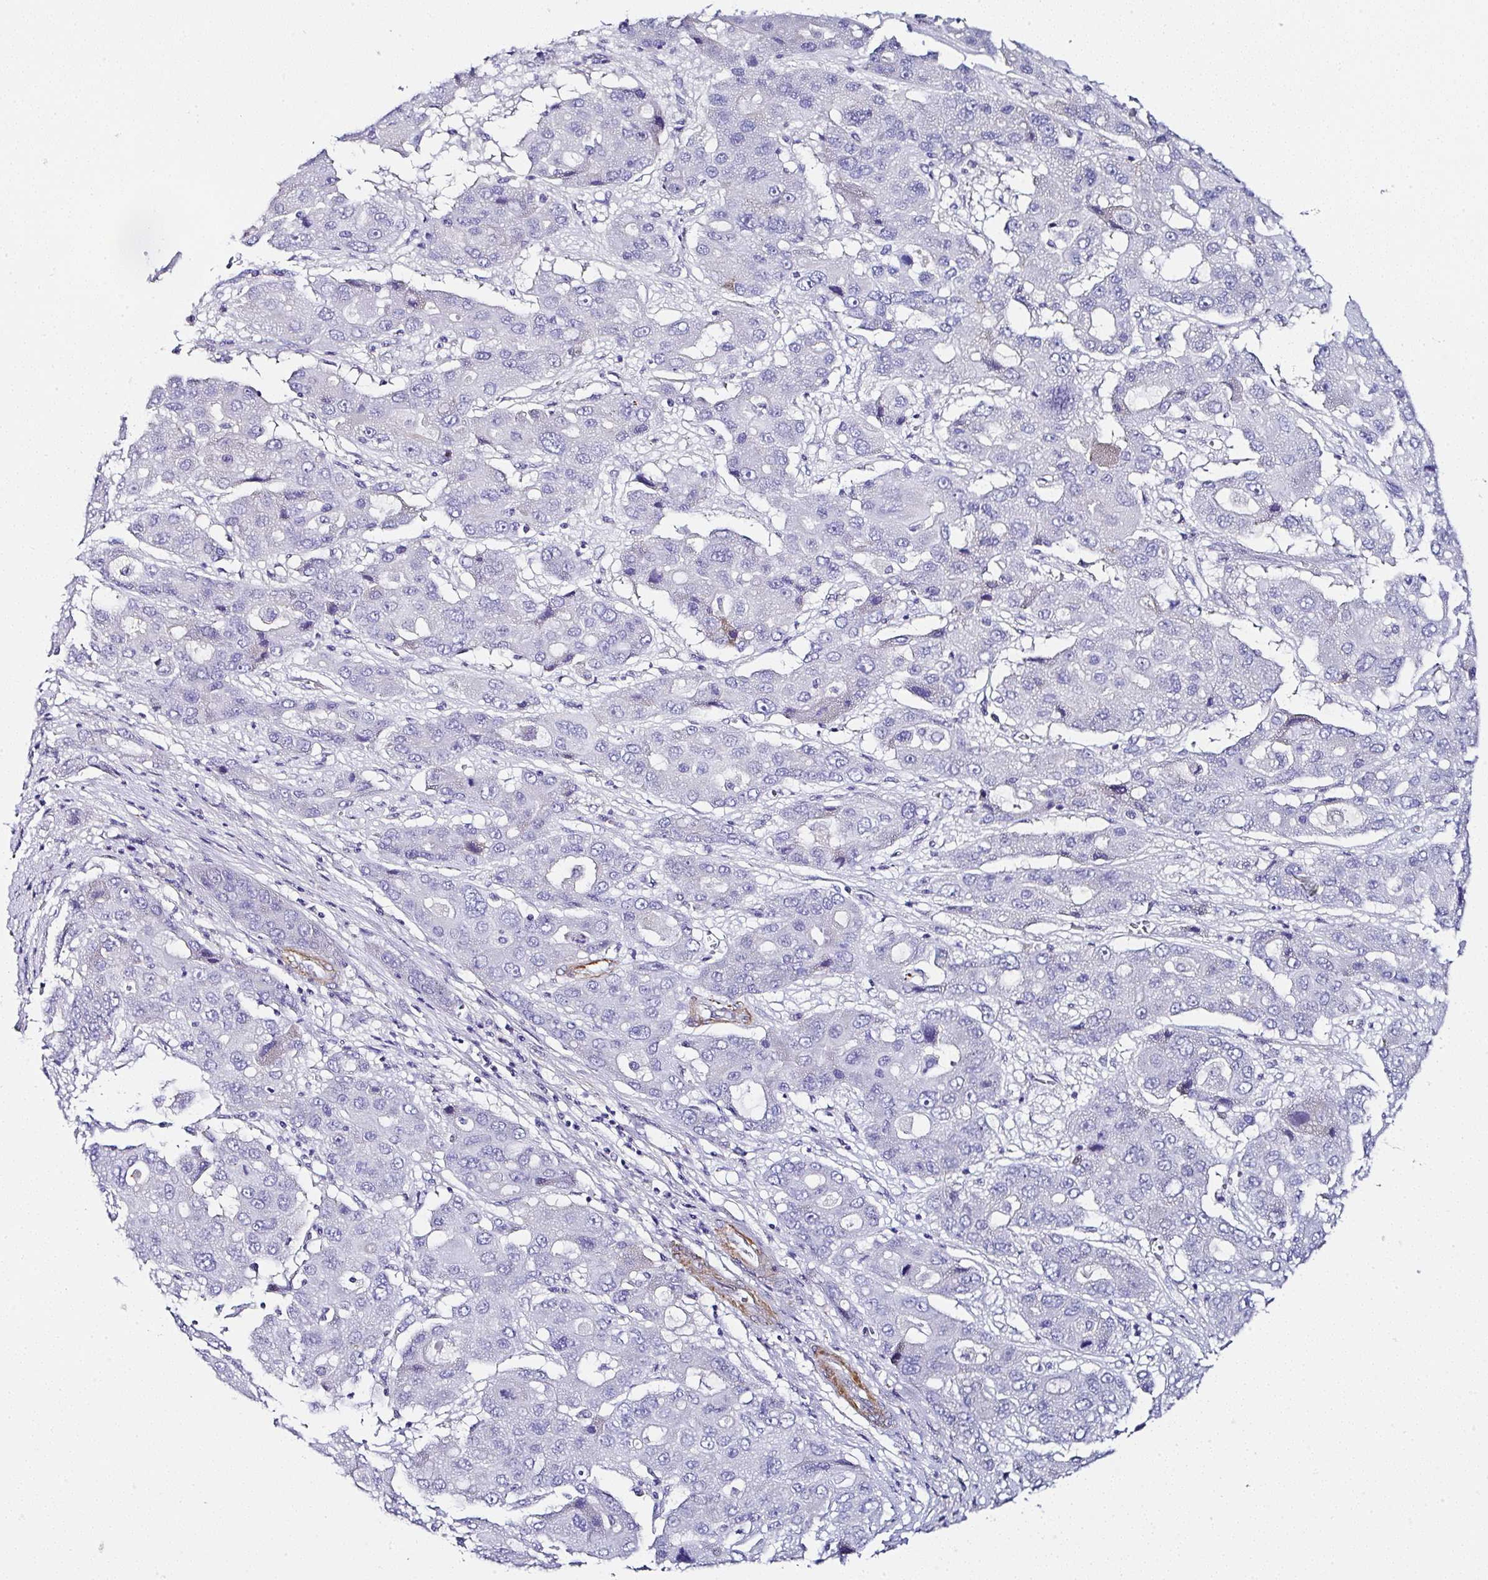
{"staining": {"intensity": "negative", "quantity": "none", "location": "none"}, "tissue": "liver cancer", "cell_type": "Tumor cells", "image_type": "cancer", "snomed": [{"axis": "morphology", "description": "Cholangiocarcinoma"}, {"axis": "topography", "description": "Liver"}], "caption": "Immunohistochemistry photomicrograph of neoplastic tissue: cholangiocarcinoma (liver) stained with DAB (3,3'-diaminobenzidine) displays no significant protein staining in tumor cells.", "gene": "PPFIA4", "patient": {"sex": "male", "age": 67}}